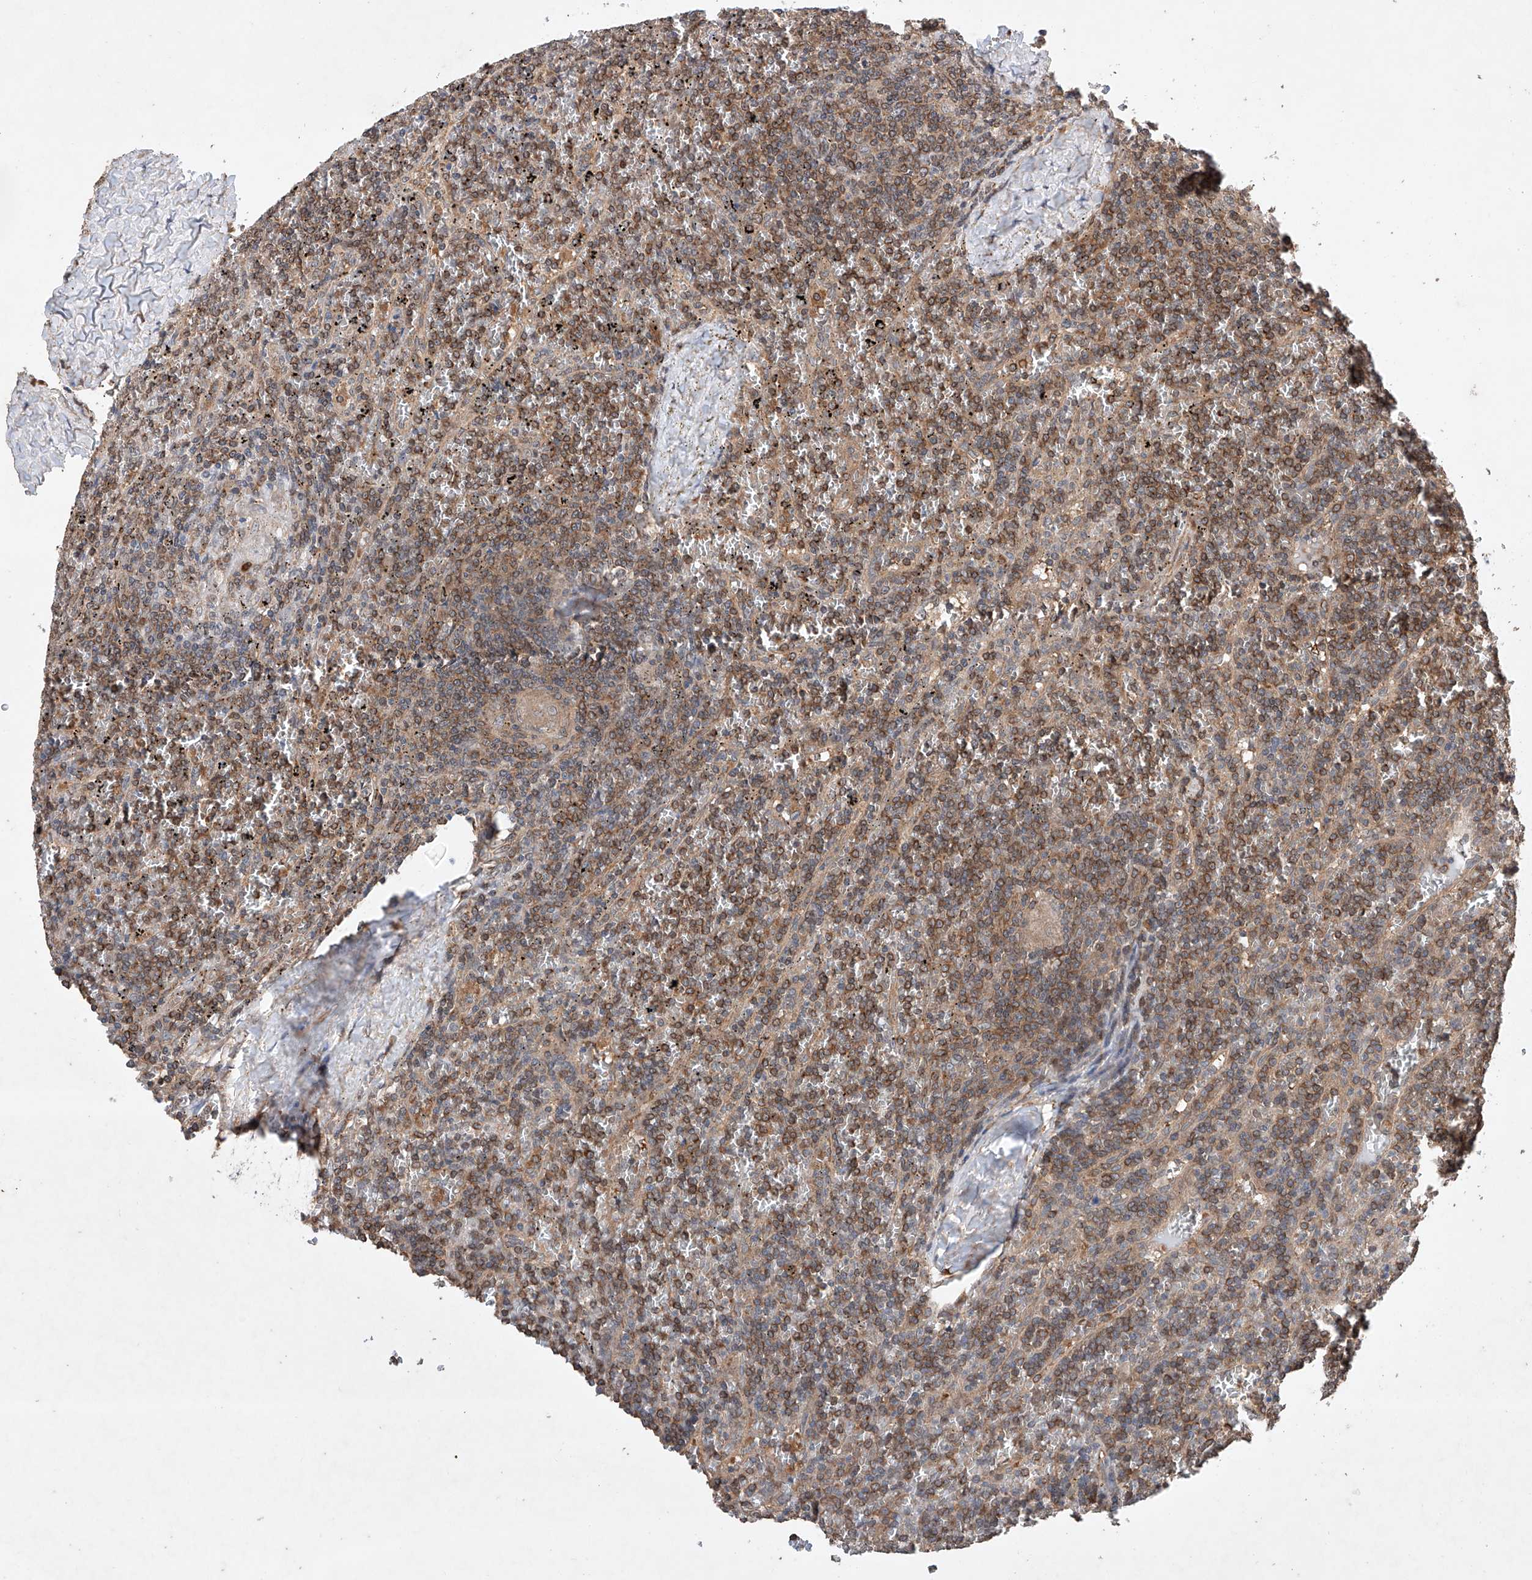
{"staining": {"intensity": "moderate", "quantity": ">75%", "location": "cytoplasmic/membranous"}, "tissue": "lymphoma", "cell_type": "Tumor cells", "image_type": "cancer", "snomed": [{"axis": "morphology", "description": "Malignant lymphoma, non-Hodgkin's type, Low grade"}, {"axis": "topography", "description": "Spleen"}], "caption": "The micrograph reveals a brown stain indicating the presence of a protein in the cytoplasmic/membranous of tumor cells in low-grade malignant lymphoma, non-Hodgkin's type.", "gene": "LURAP1", "patient": {"sex": "female", "age": 19}}